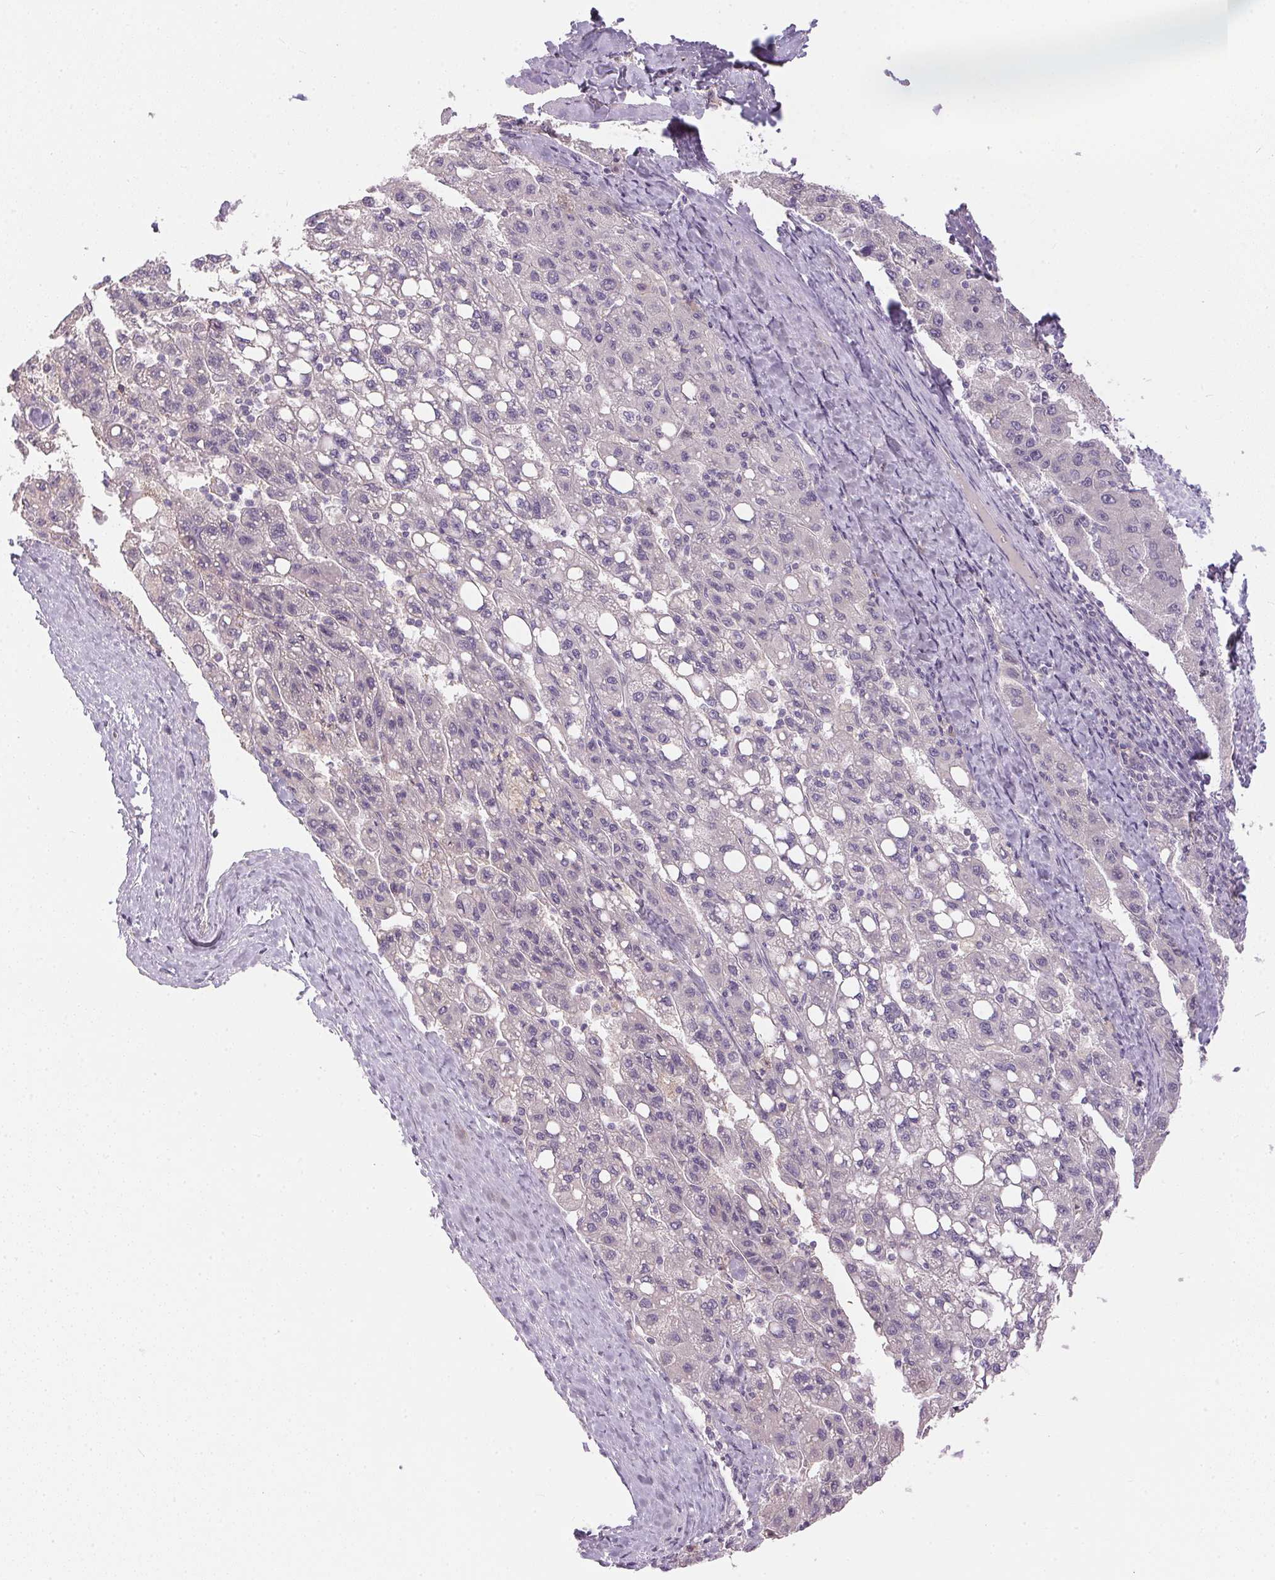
{"staining": {"intensity": "negative", "quantity": "none", "location": "none"}, "tissue": "liver cancer", "cell_type": "Tumor cells", "image_type": "cancer", "snomed": [{"axis": "morphology", "description": "Carcinoma, Hepatocellular, NOS"}, {"axis": "topography", "description": "Liver"}], "caption": "This is a photomicrograph of IHC staining of liver hepatocellular carcinoma, which shows no expression in tumor cells. Nuclei are stained in blue.", "gene": "TTC23L", "patient": {"sex": "female", "age": 82}}